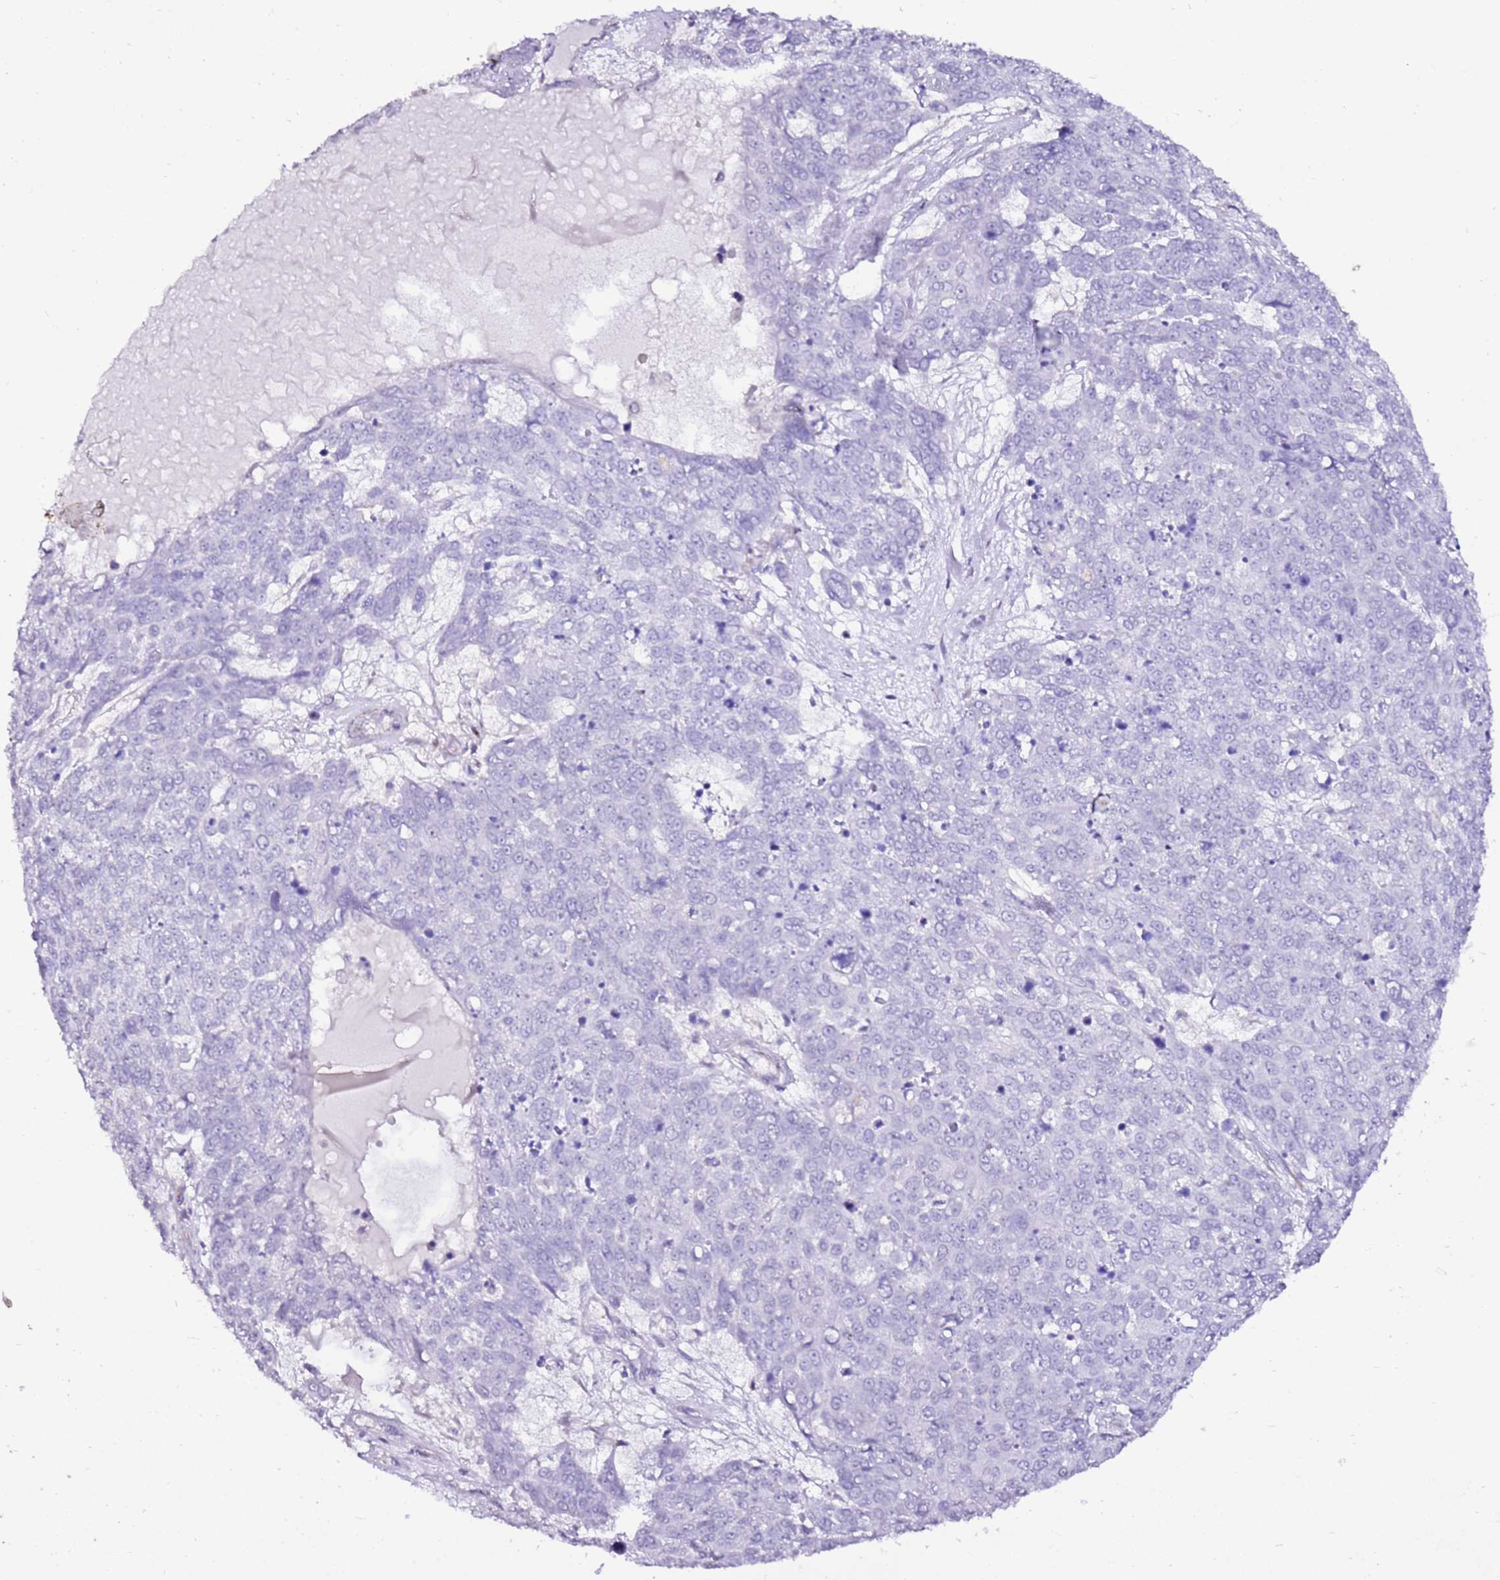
{"staining": {"intensity": "negative", "quantity": "none", "location": "none"}, "tissue": "skin cancer", "cell_type": "Tumor cells", "image_type": "cancer", "snomed": [{"axis": "morphology", "description": "Squamous cell carcinoma, NOS"}, {"axis": "topography", "description": "Skin"}], "caption": "DAB (3,3'-diaminobenzidine) immunohistochemical staining of human skin cancer (squamous cell carcinoma) demonstrates no significant staining in tumor cells. Nuclei are stained in blue.", "gene": "ART5", "patient": {"sex": "male", "age": 71}}